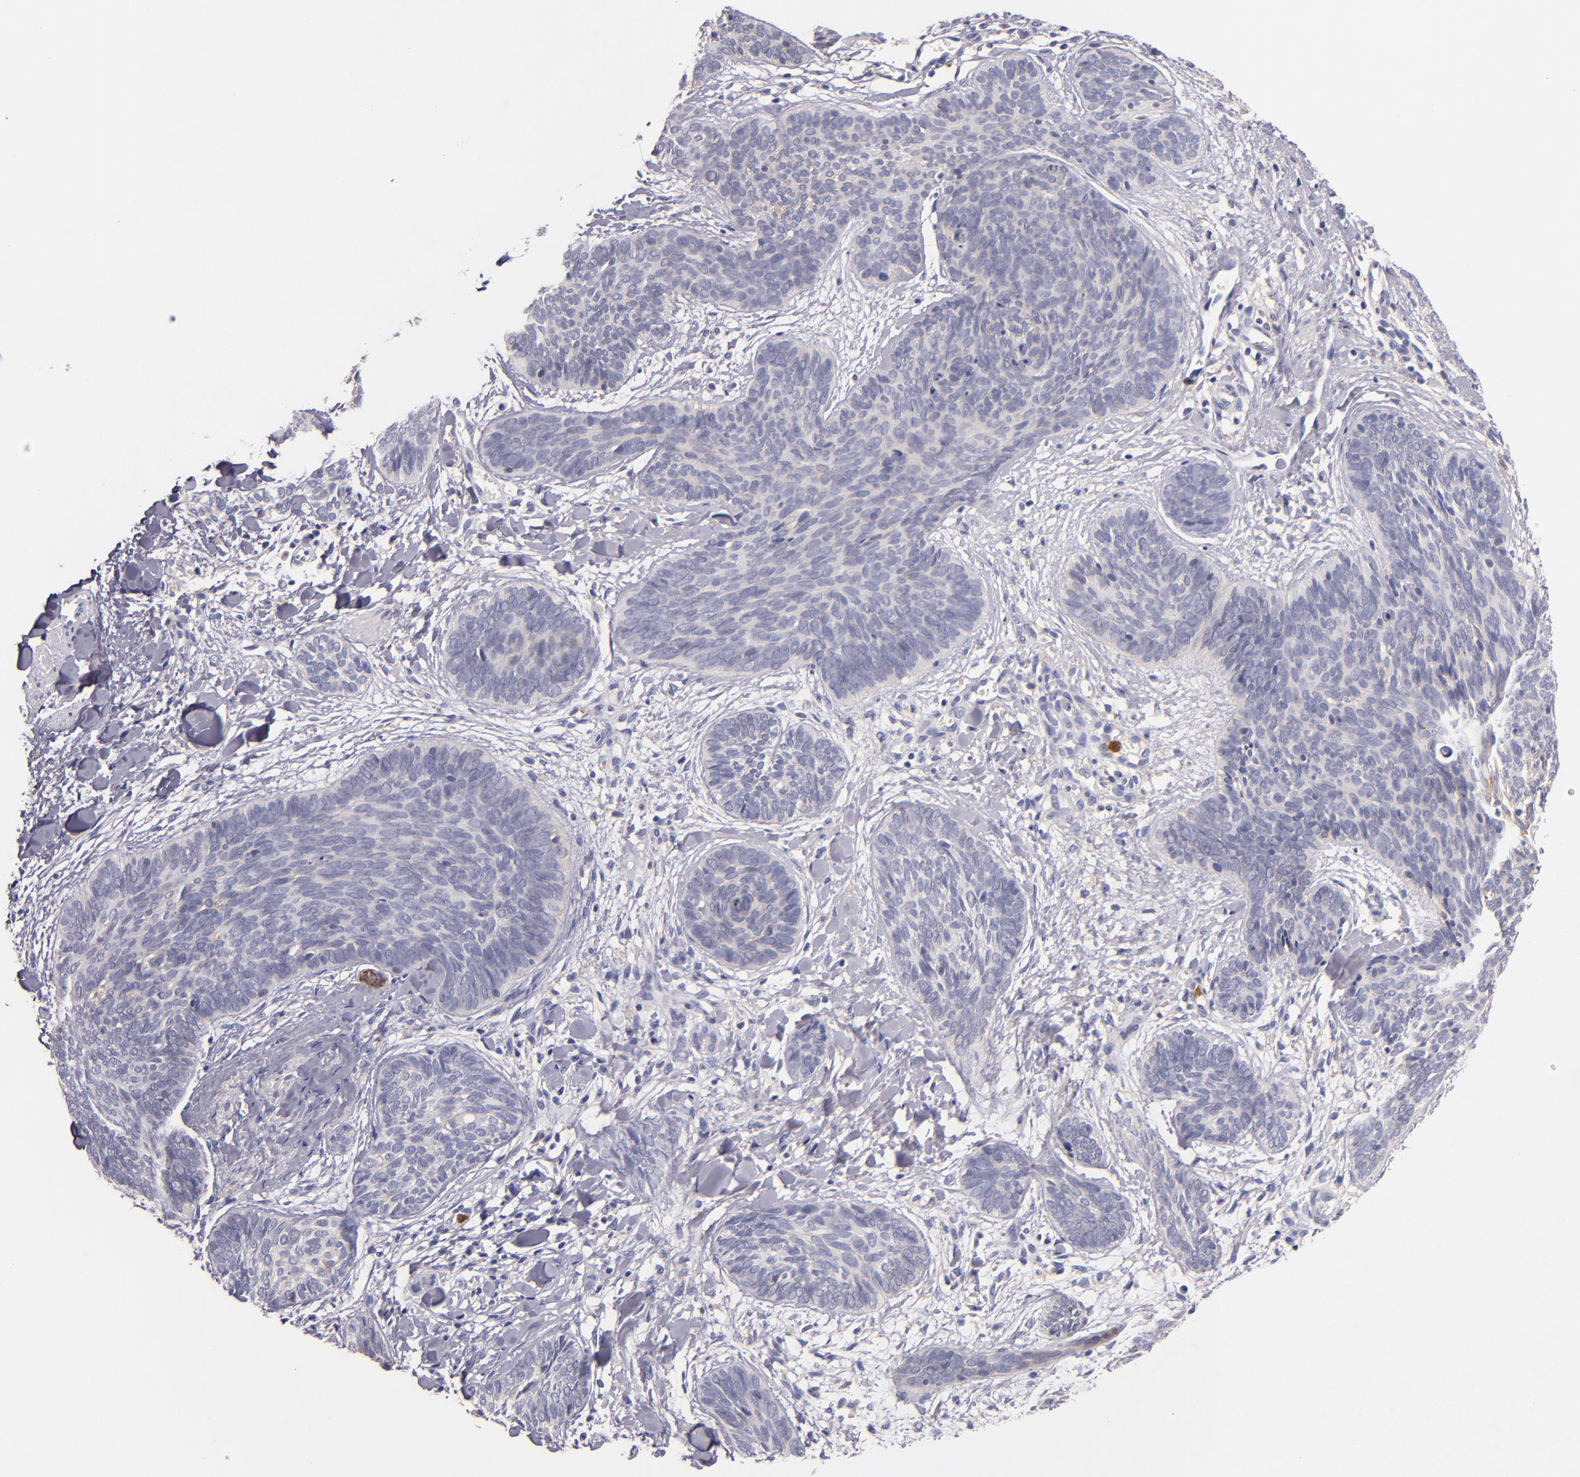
{"staining": {"intensity": "negative", "quantity": "none", "location": "none"}, "tissue": "skin cancer", "cell_type": "Tumor cells", "image_type": "cancer", "snomed": [{"axis": "morphology", "description": "Basal cell carcinoma"}, {"axis": "topography", "description": "Skin"}], "caption": "Immunohistochemical staining of human skin cancer (basal cell carcinoma) exhibits no significant positivity in tumor cells.", "gene": "C5AR1", "patient": {"sex": "female", "age": 81}}